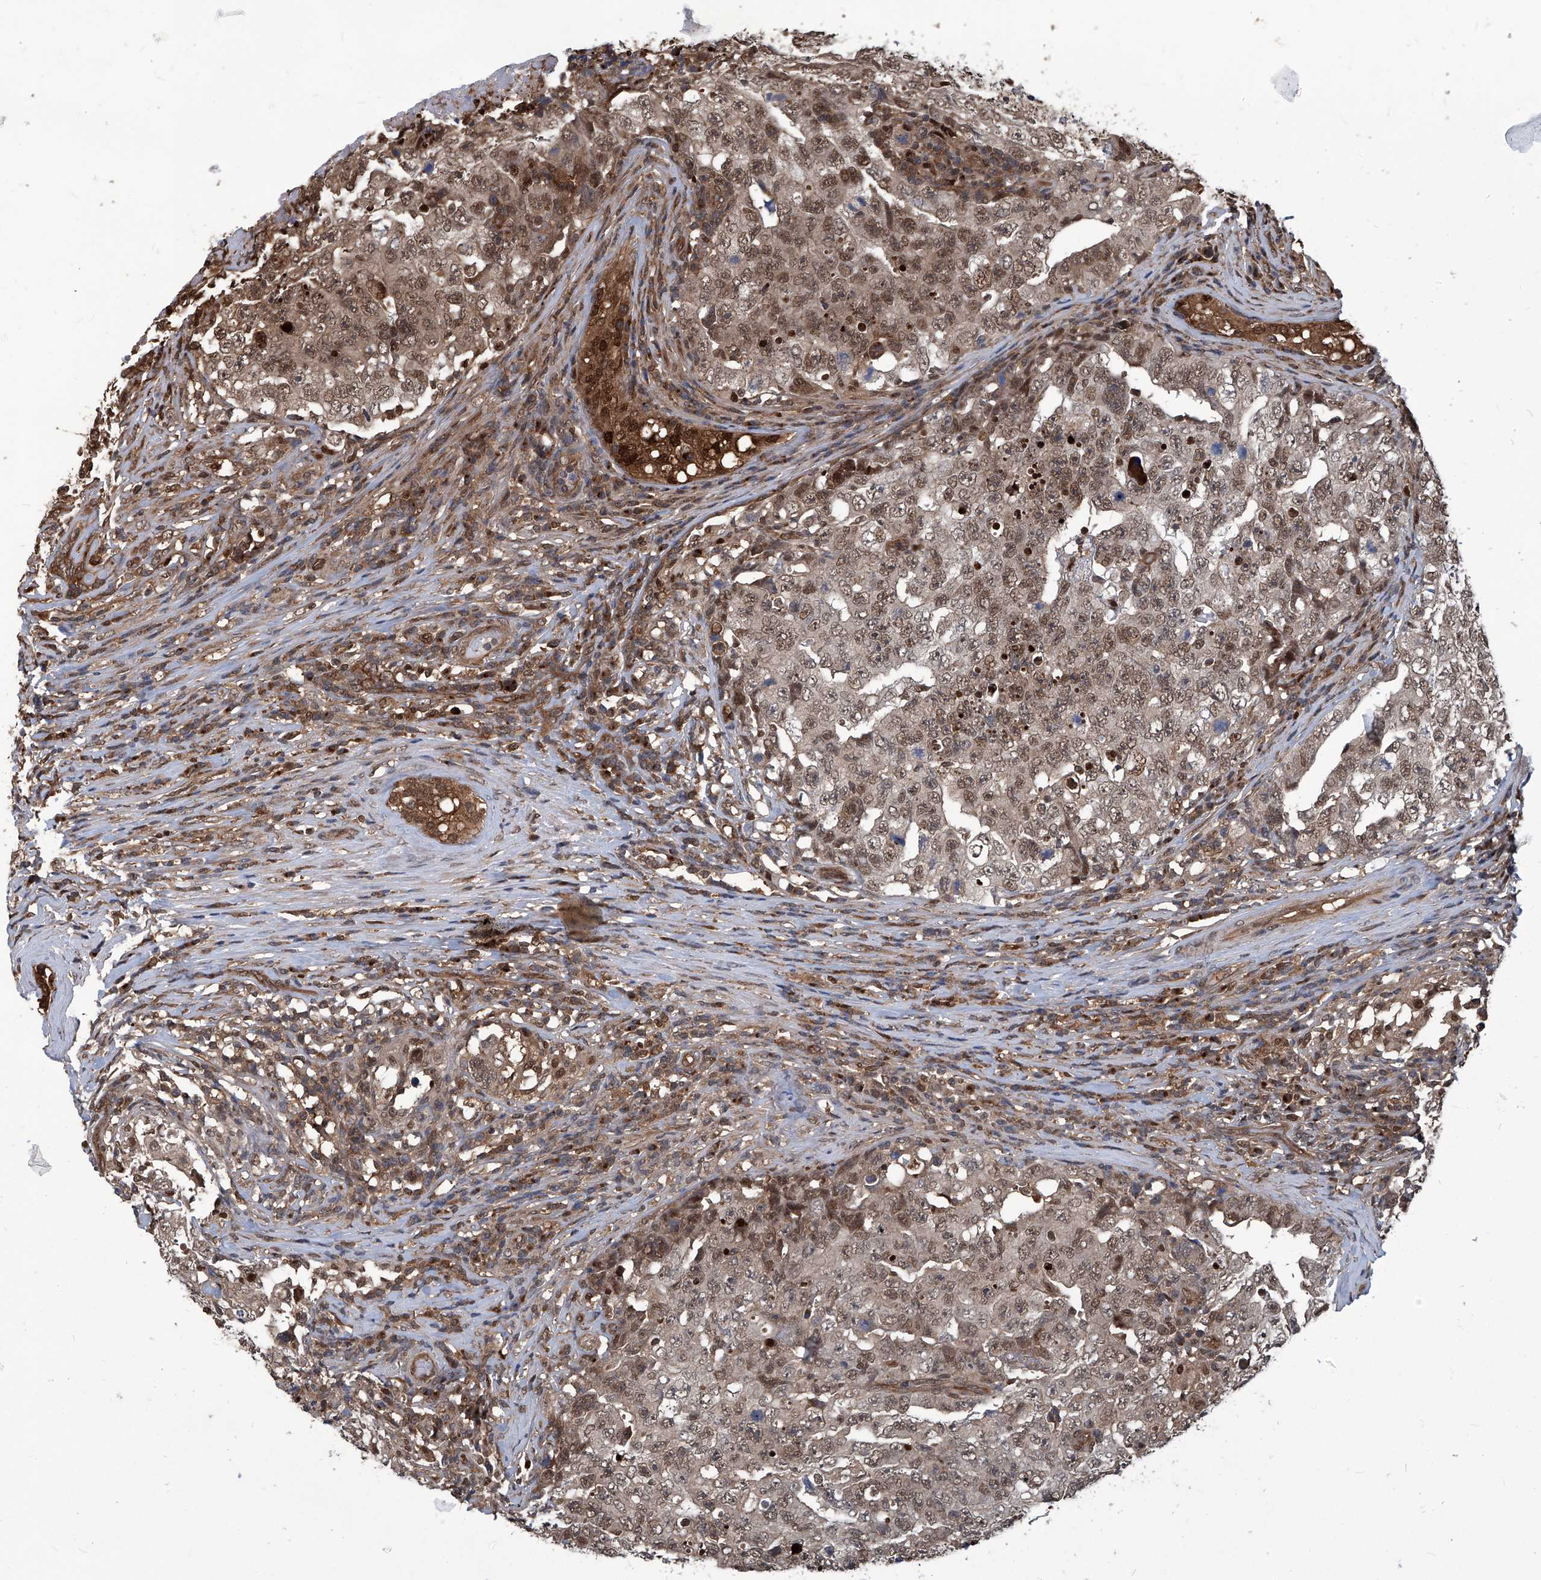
{"staining": {"intensity": "moderate", "quantity": ">75%", "location": "cytoplasmic/membranous,nuclear"}, "tissue": "testis cancer", "cell_type": "Tumor cells", "image_type": "cancer", "snomed": [{"axis": "morphology", "description": "Carcinoma, Embryonal, NOS"}, {"axis": "topography", "description": "Testis"}], "caption": "Immunohistochemical staining of testis cancer (embryonal carcinoma) exhibits medium levels of moderate cytoplasmic/membranous and nuclear protein expression in approximately >75% of tumor cells. The protein of interest is stained brown, and the nuclei are stained in blue (DAB IHC with brightfield microscopy, high magnification).", "gene": "PSMB1", "patient": {"sex": "male", "age": 26}}